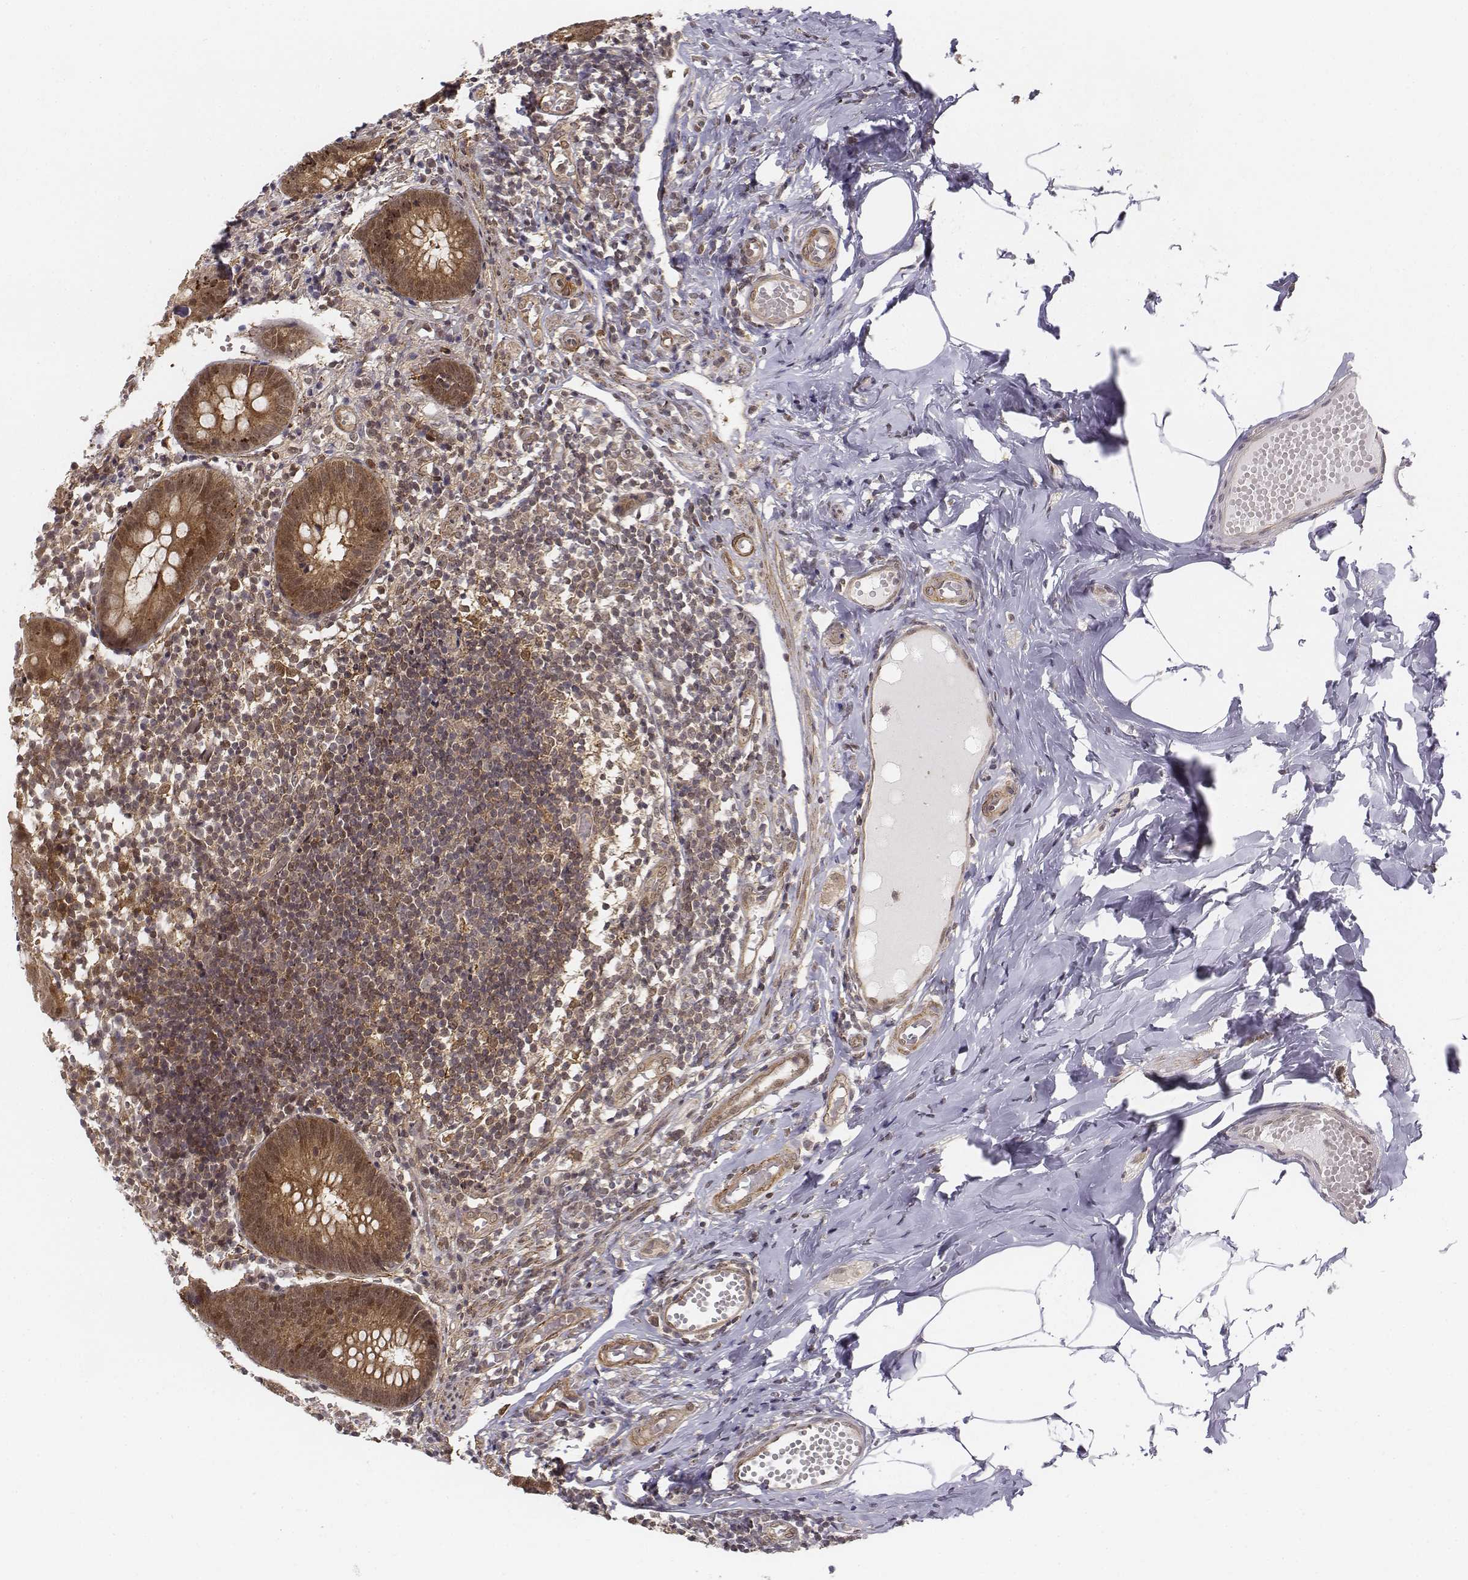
{"staining": {"intensity": "strong", "quantity": ">75%", "location": "cytoplasmic/membranous,nuclear"}, "tissue": "appendix", "cell_type": "Glandular cells", "image_type": "normal", "snomed": [{"axis": "morphology", "description": "Normal tissue, NOS"}, {"axis": "topography", "description": "Appendix"}], "caption": "Strong cytoplasmic/membranous,nuclear positivity for a protein is seen in approximately >75% of glandular cells of benign appendix using immunohistochemistry (IHC).", "gene": "ZFYVE19", "patient": {"sex": "female", "age": 32}}